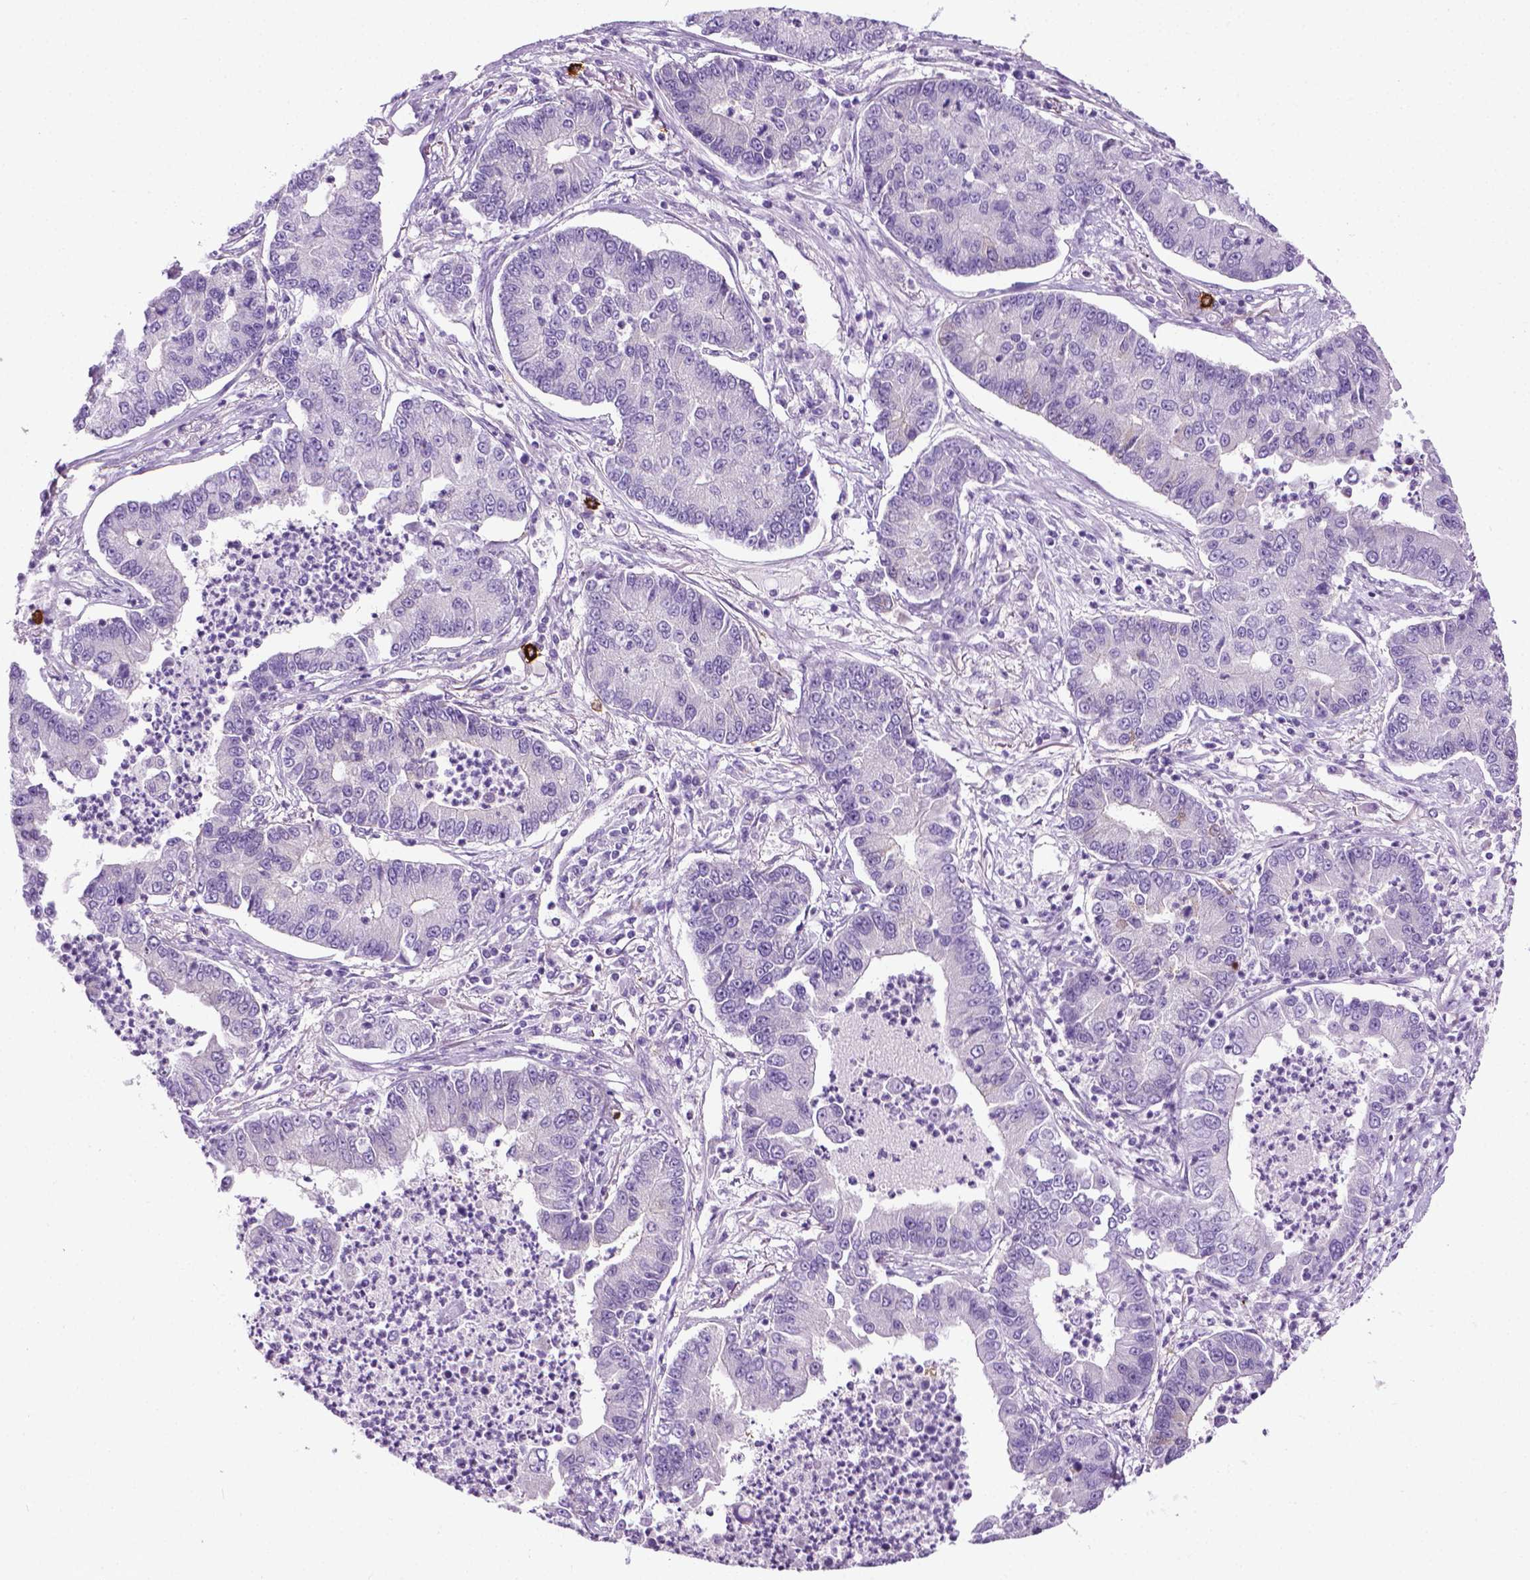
{"staining": {"intensity": "negative", "quantity": "none", "location": "none"}, "tissue": "lung cancer", "cell_type": "Tumor cells", "image_type": "cancer", "snomed": [{"axis": "morphology", "description": "Adenocarcinoma, NOS"}, {"axis": "topography", "description": "Lung"}], "caption": "Tumor cells show no significant positivity in lung adenocarcinoma.", "gene": "SPECC1L", "patient": {"sex": "female", "age": 57}}